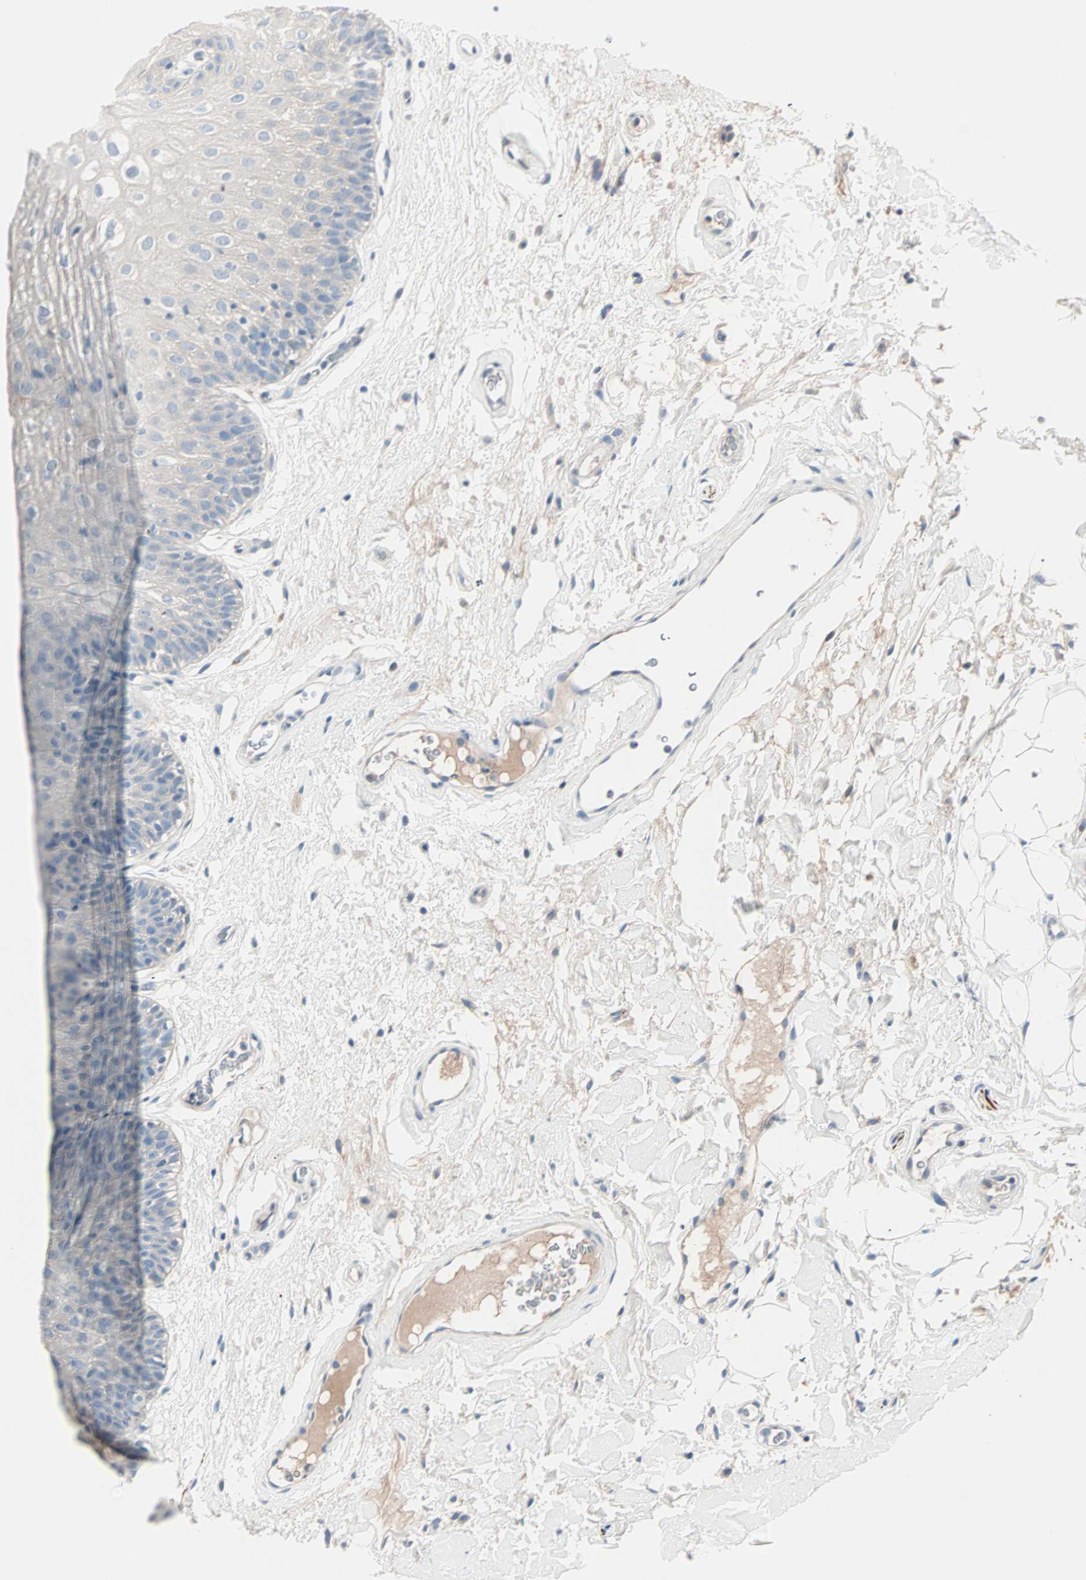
{"staining": {"intensity": "negative", "quantity": "none", "location": "none"}, "tissue": "oral mucosa", "cell_type": "Squamous epithelial cells", "image_type": "normal", "snomed": [{"axis": "morphology", "description": "Normal tissue, NOS"}, {"axis": "morphology", "description": "Squamous cell carcinoma, NOS"}, {"axis": "topography", "description": "Skeletal muscle"}, {"axis": "topography", "description": "Oral tissue"}], "caption": "A high-resolution photomicrograph shows immunohistochemistry staining of benign oral mucosa, which displays no significant positivity in squamous epithelial cells. The staining was performed using DAB to visualize the protein expression in brown, while the nuclei were stained in blue with hematoxylin (Magnification: 20x).", "gene": "NEFH", "patient": {"sex": "male", "age": 71}}